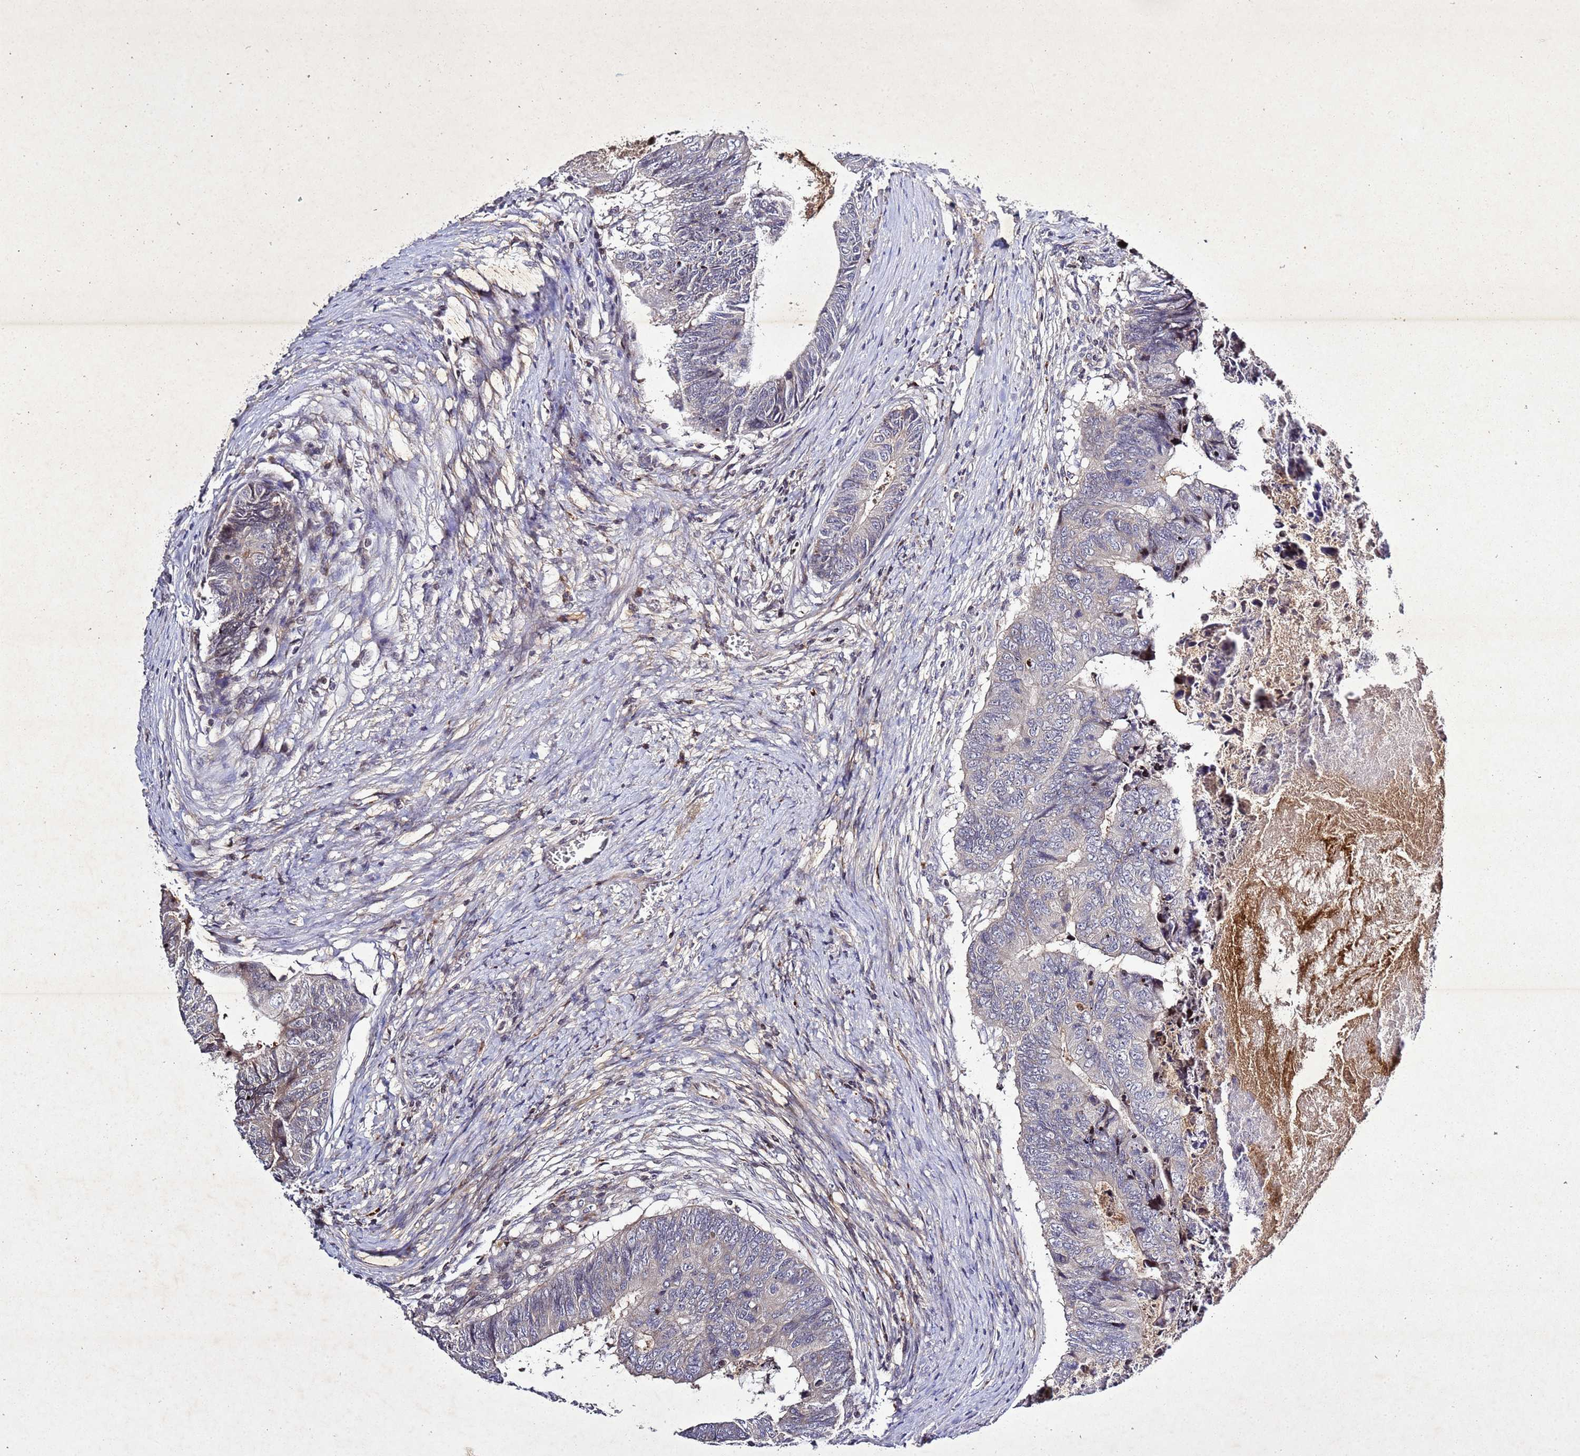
{"staining": {"intensity": "weak", "quantity": "<25%", "location": "cytoplasmic/membranous"}, "tissue": "colorectal cancer", "cell_type": "Tumor cells", "image_type": "cancer", "snomed": [{"axis": "morphology", "description": "Adenocarcinoma, NOS"}, {"axis": "topography", "description": "Colon"}], "caption": "DAB (3,3'-diaminobenzidine) immunohistochemical staining of colorectal cancer (adenocarcinoma) displays no significant staining in tumor cells. The staining was performed using DAB (3,3'-diaminobenzidine) to visualize the protein expression in brown, while the nuclei were stained in blue with hematoxylin (Magnification: 20x).", "gene": "SV2B", "patient": {"sex": "female", "age": 67}}